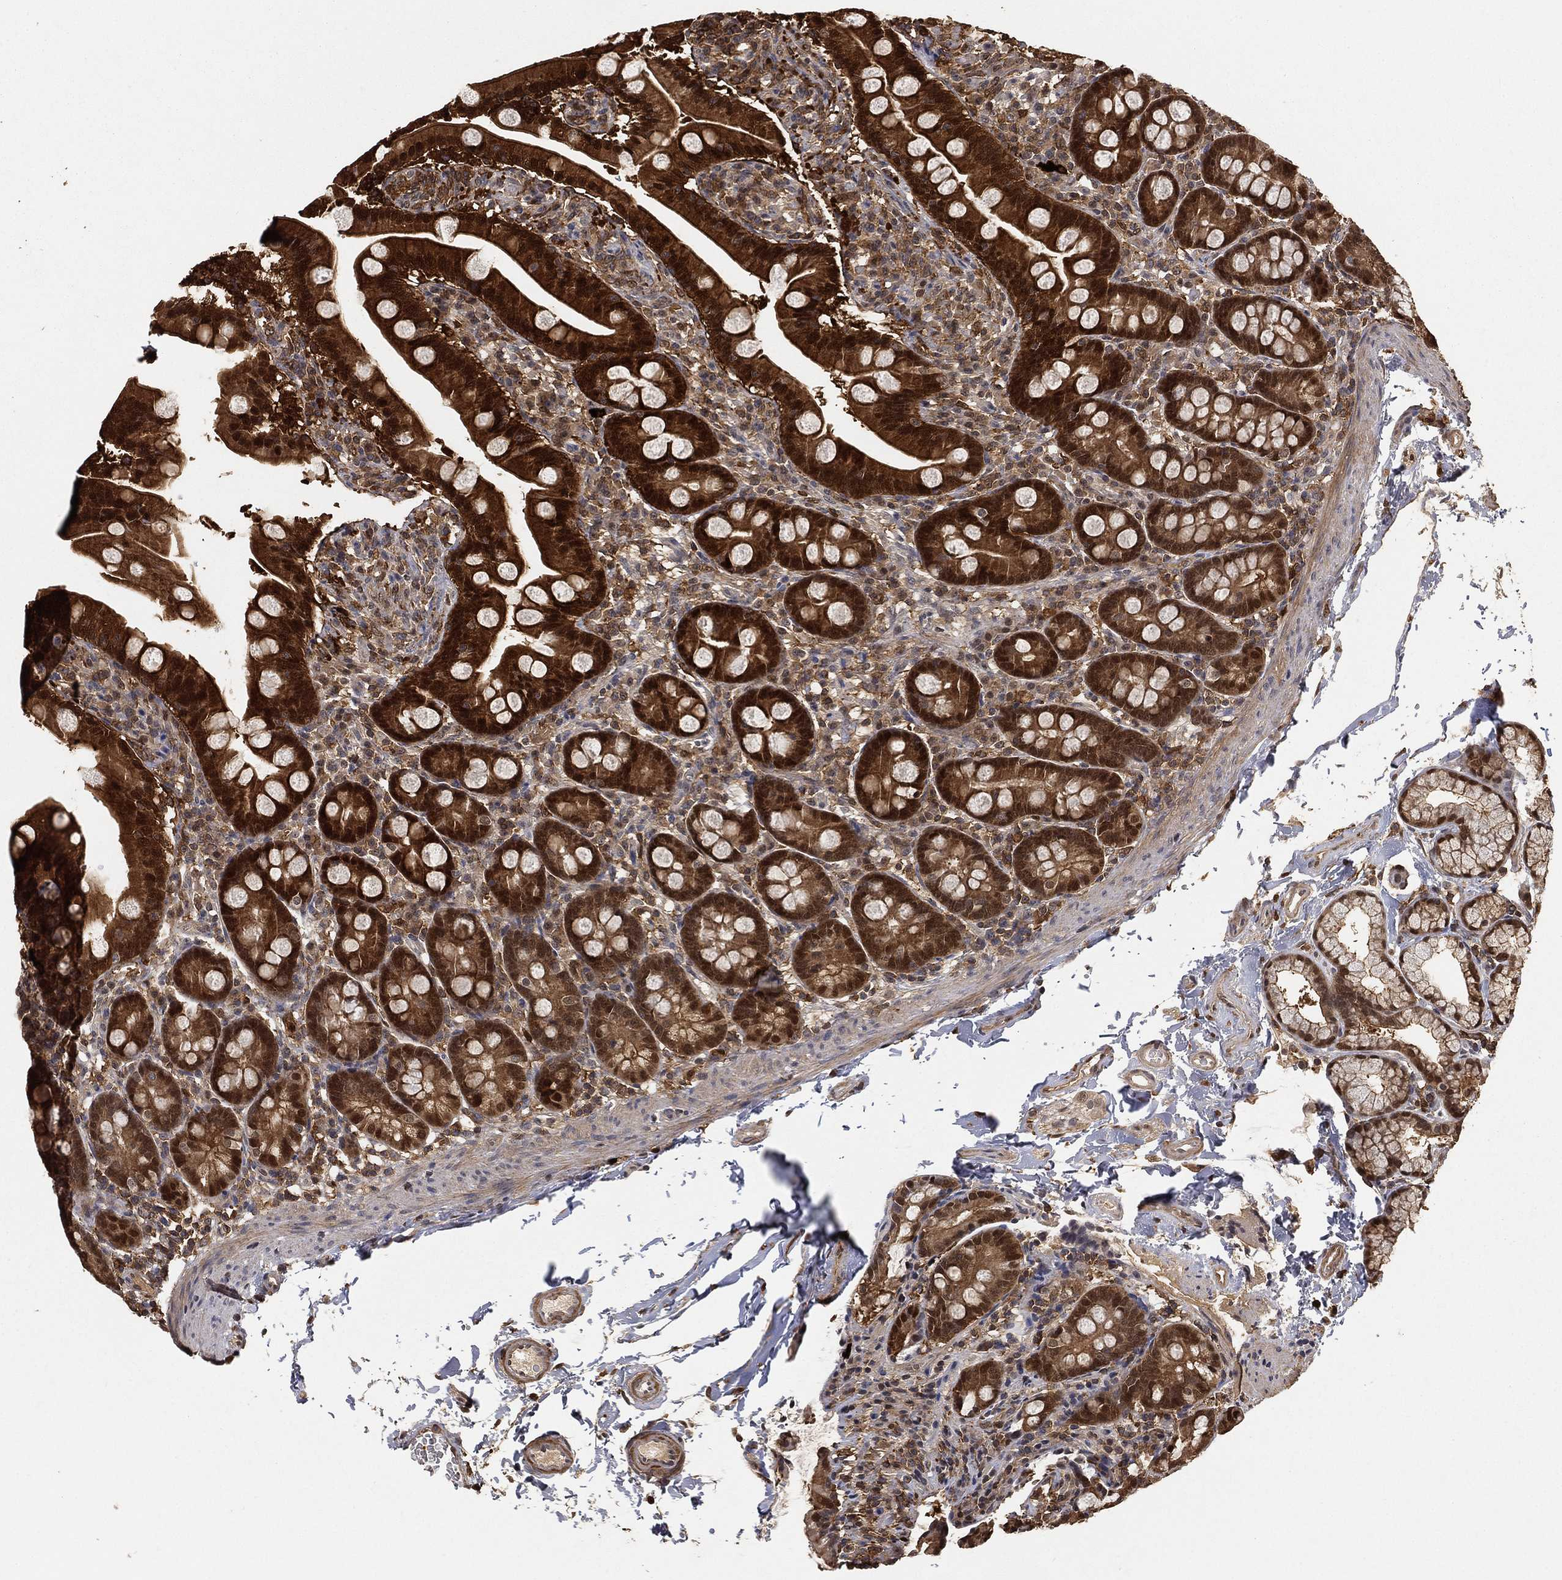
{"staining": {"intensity": "strong", "quantity": ">75%", "location": "cytoplasmic/membranous,nuclear"}, "tissue": "small intestine", "cell_type": "Glandular cells", "image_type": "normal", "snomed": [{"axis": "morphology", "description": "Normal tissue, NOS"}, {"axis": "topography", "description": "Small intestine"}], "caption": "Small intestine stained with a protein marker reveals strong staining in glandular cells.", "gene": "CRYL1", "patient": {"sex": "female", "age": 44}}